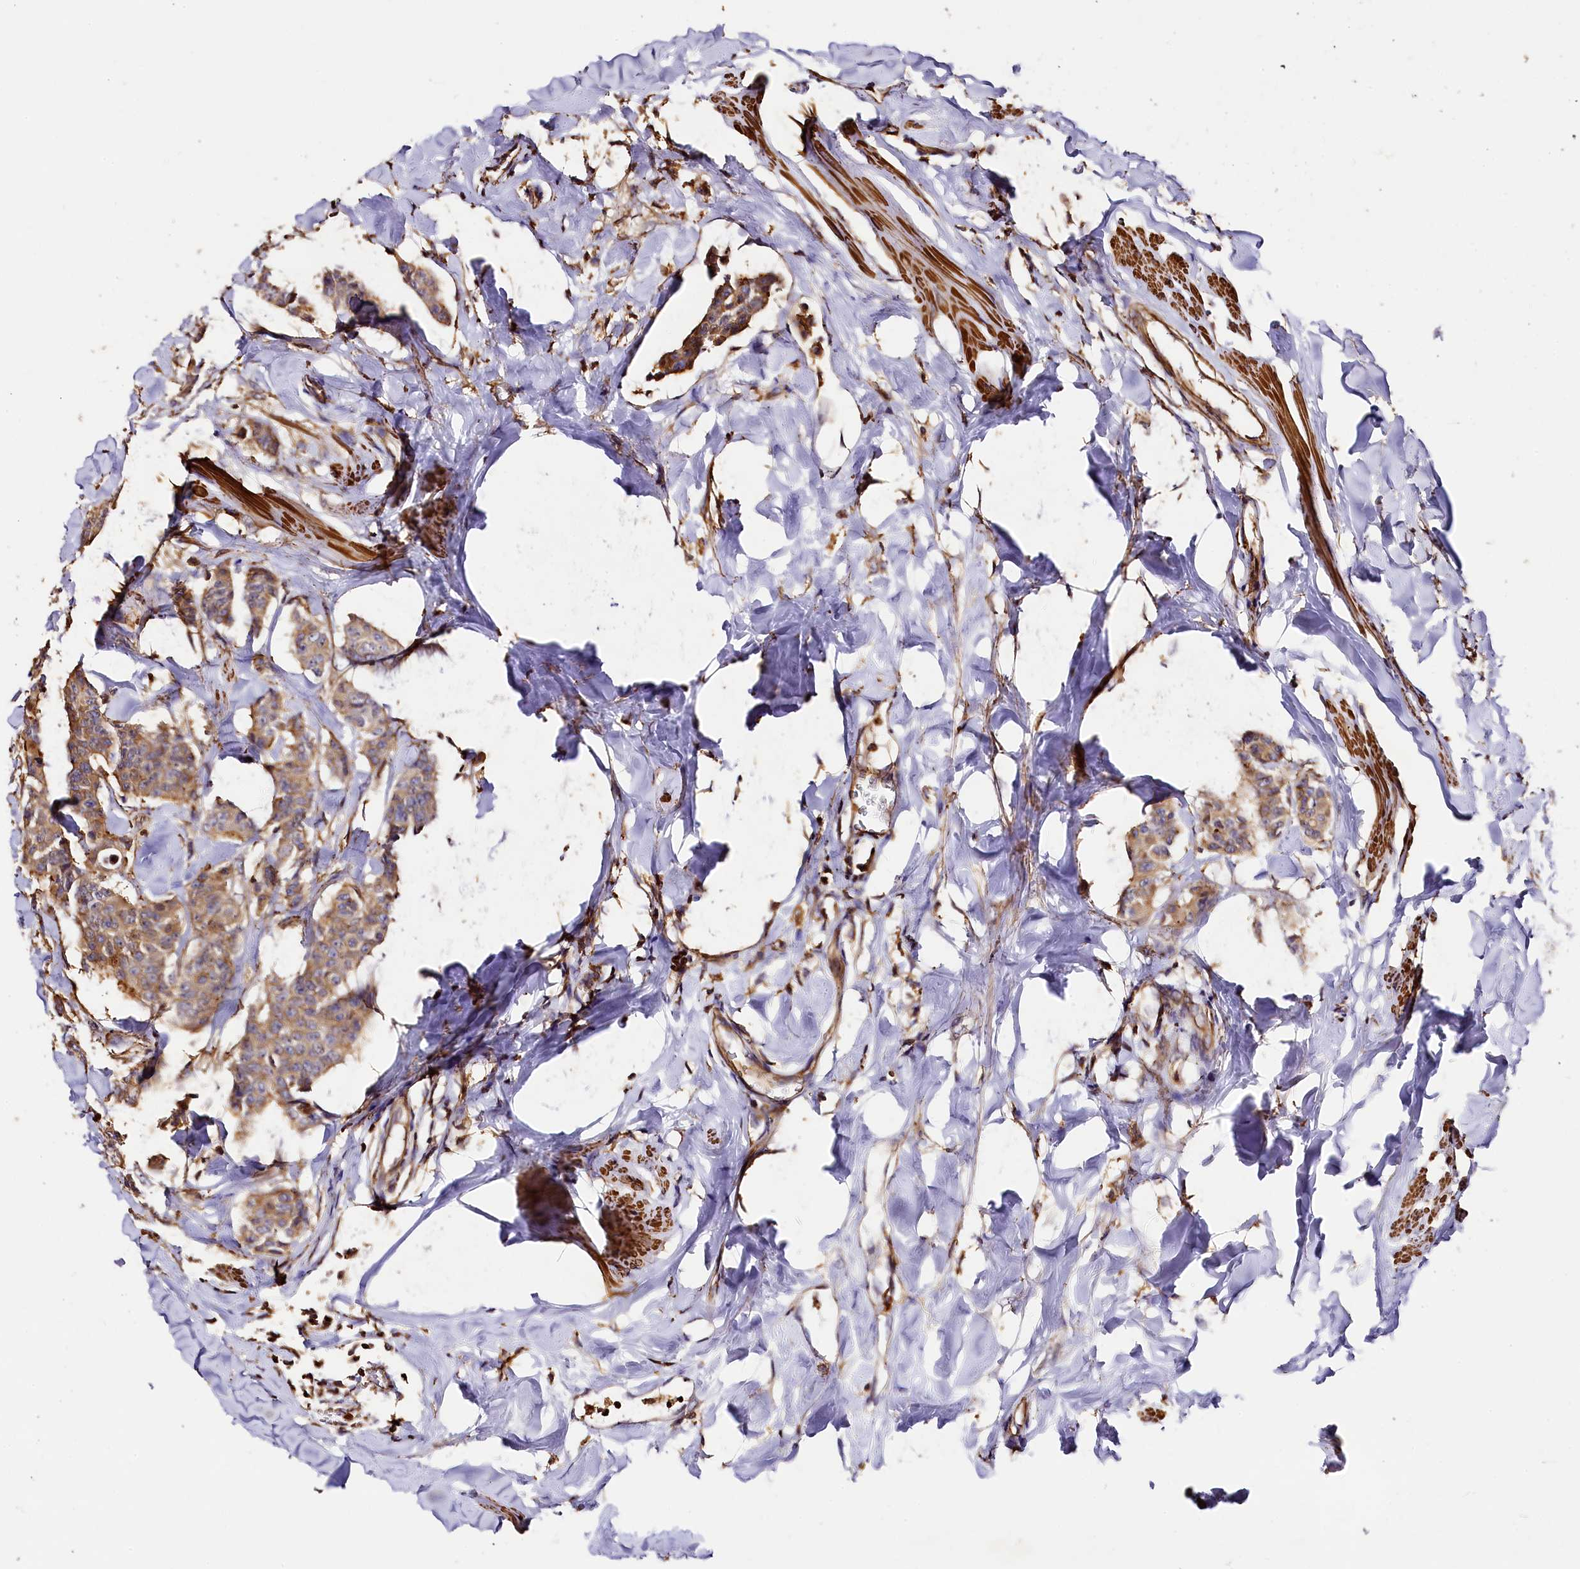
{"staining": {"intensity": "moderate", "quantity": ">75%", "location": "cytoplasmic/membranous"}, "tissue": "breast cancer", "cell_type": "Tumor cells", "image_type": "cancer", "snomed": [{"axis": "morphology", "description": "Duct carcinoma"}, {"axis": "topography", "description": "Breast"}], "caption": "Breast intraductal carcinoma was stained to show a protein in brown. There is medium levels of moderate cytoplasmic/membranous staining in approximately >75% of tumor cells.", "gene": "RAPSN", "patient": {"sex": "female", "age": 40}}